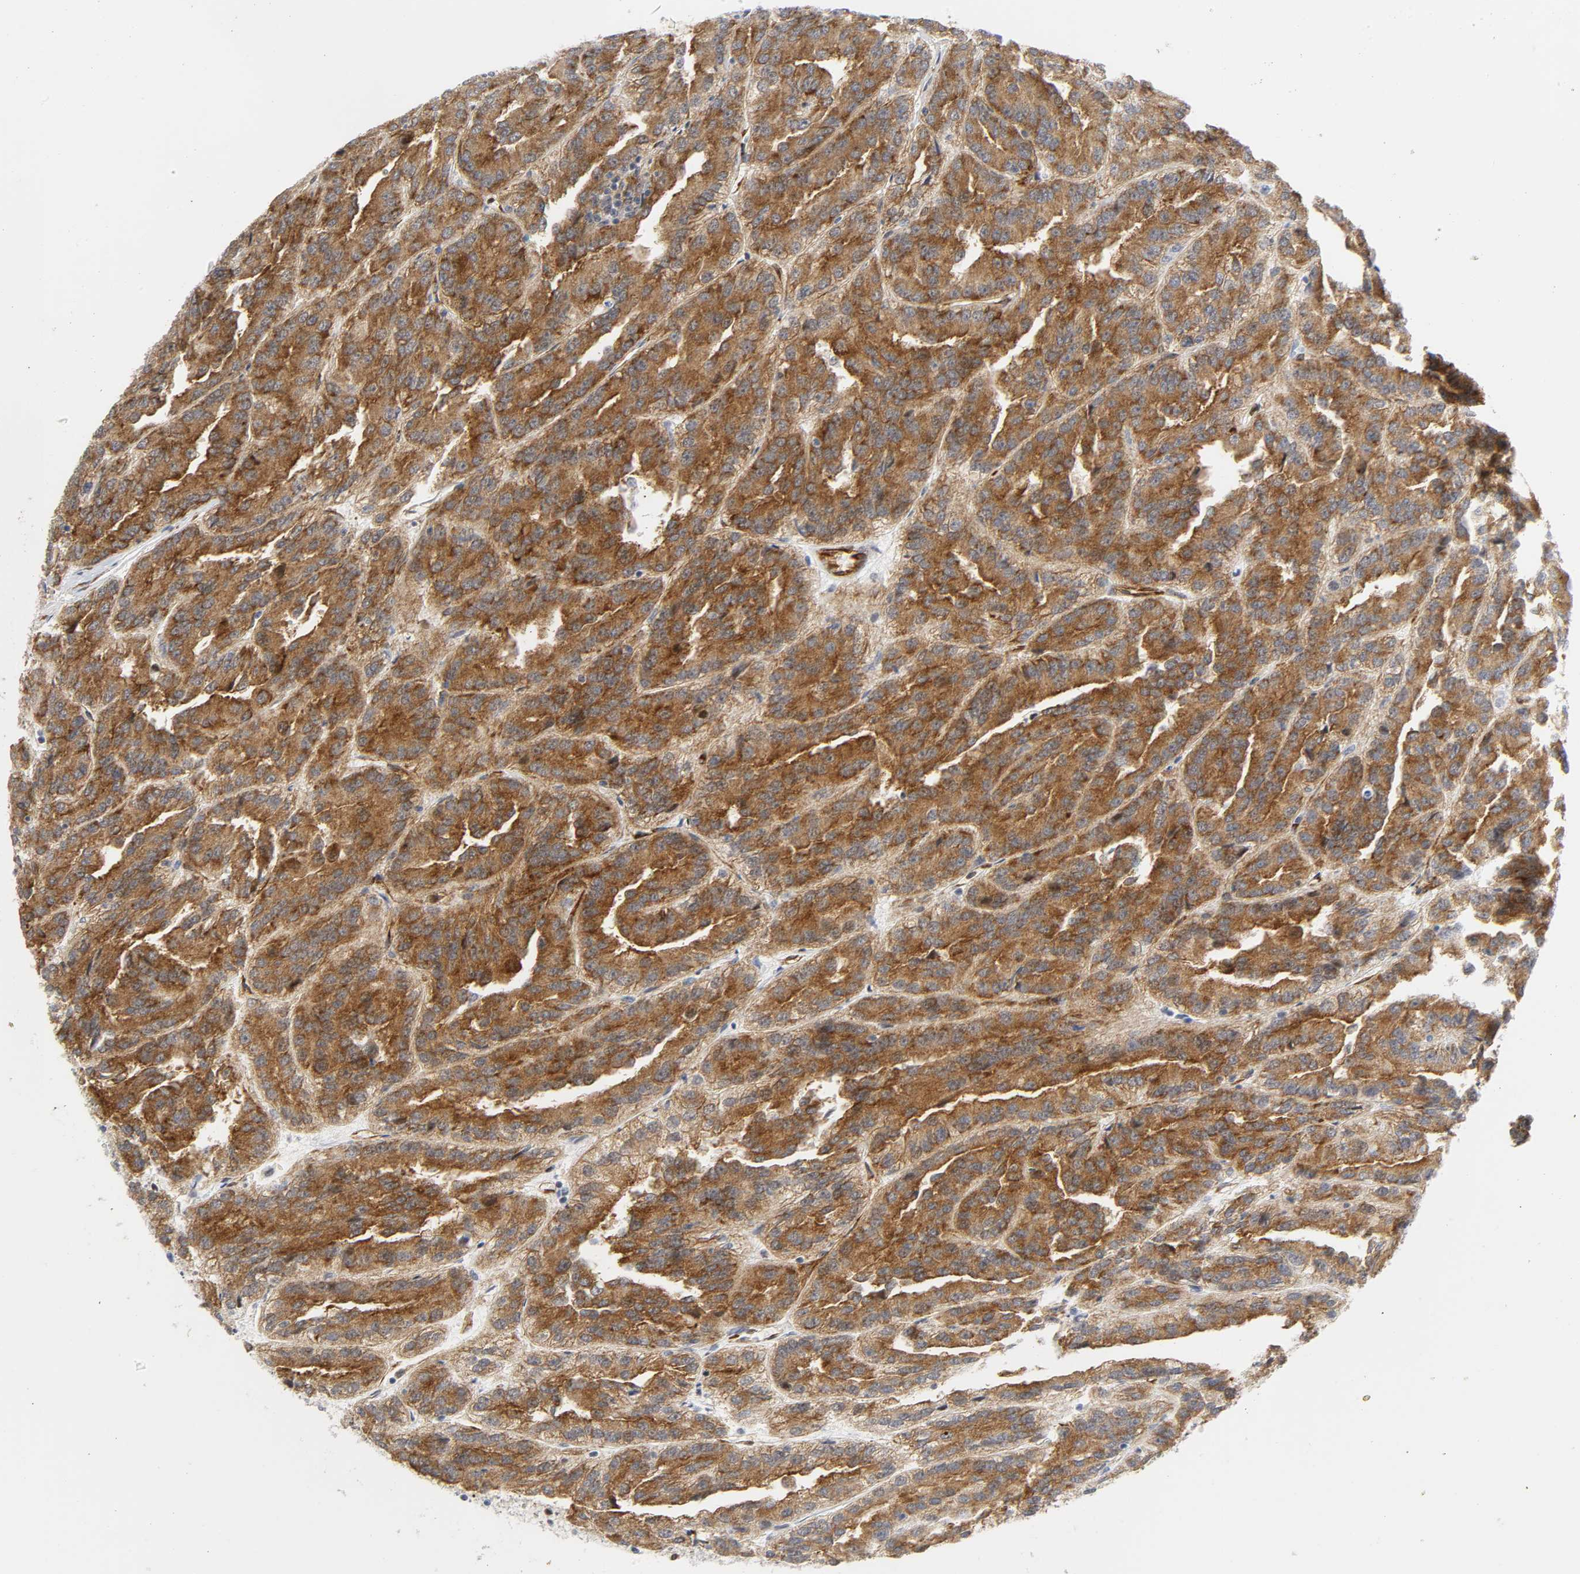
{"staining": {"intensity": "strong", "quantity": ">75%", "location": "cytoplasmic/membranous"}, "tissue": "renal cancer", "cell_type": "Tumor cells", "image_type": "cancer", "snomed": [{"axis": "morphology", "description": "Adenocarcinoma, NOS"}, {"axis": "topography", "description": "Kidney"}], "caption": "Tumor cells demonstrate high levels of strong cytoplasmic/membranous expression in about >75% of cells in renal adenocarcinoma.", "gene": "DOCK1", "patient": {"sex": "male", "age": 46}}